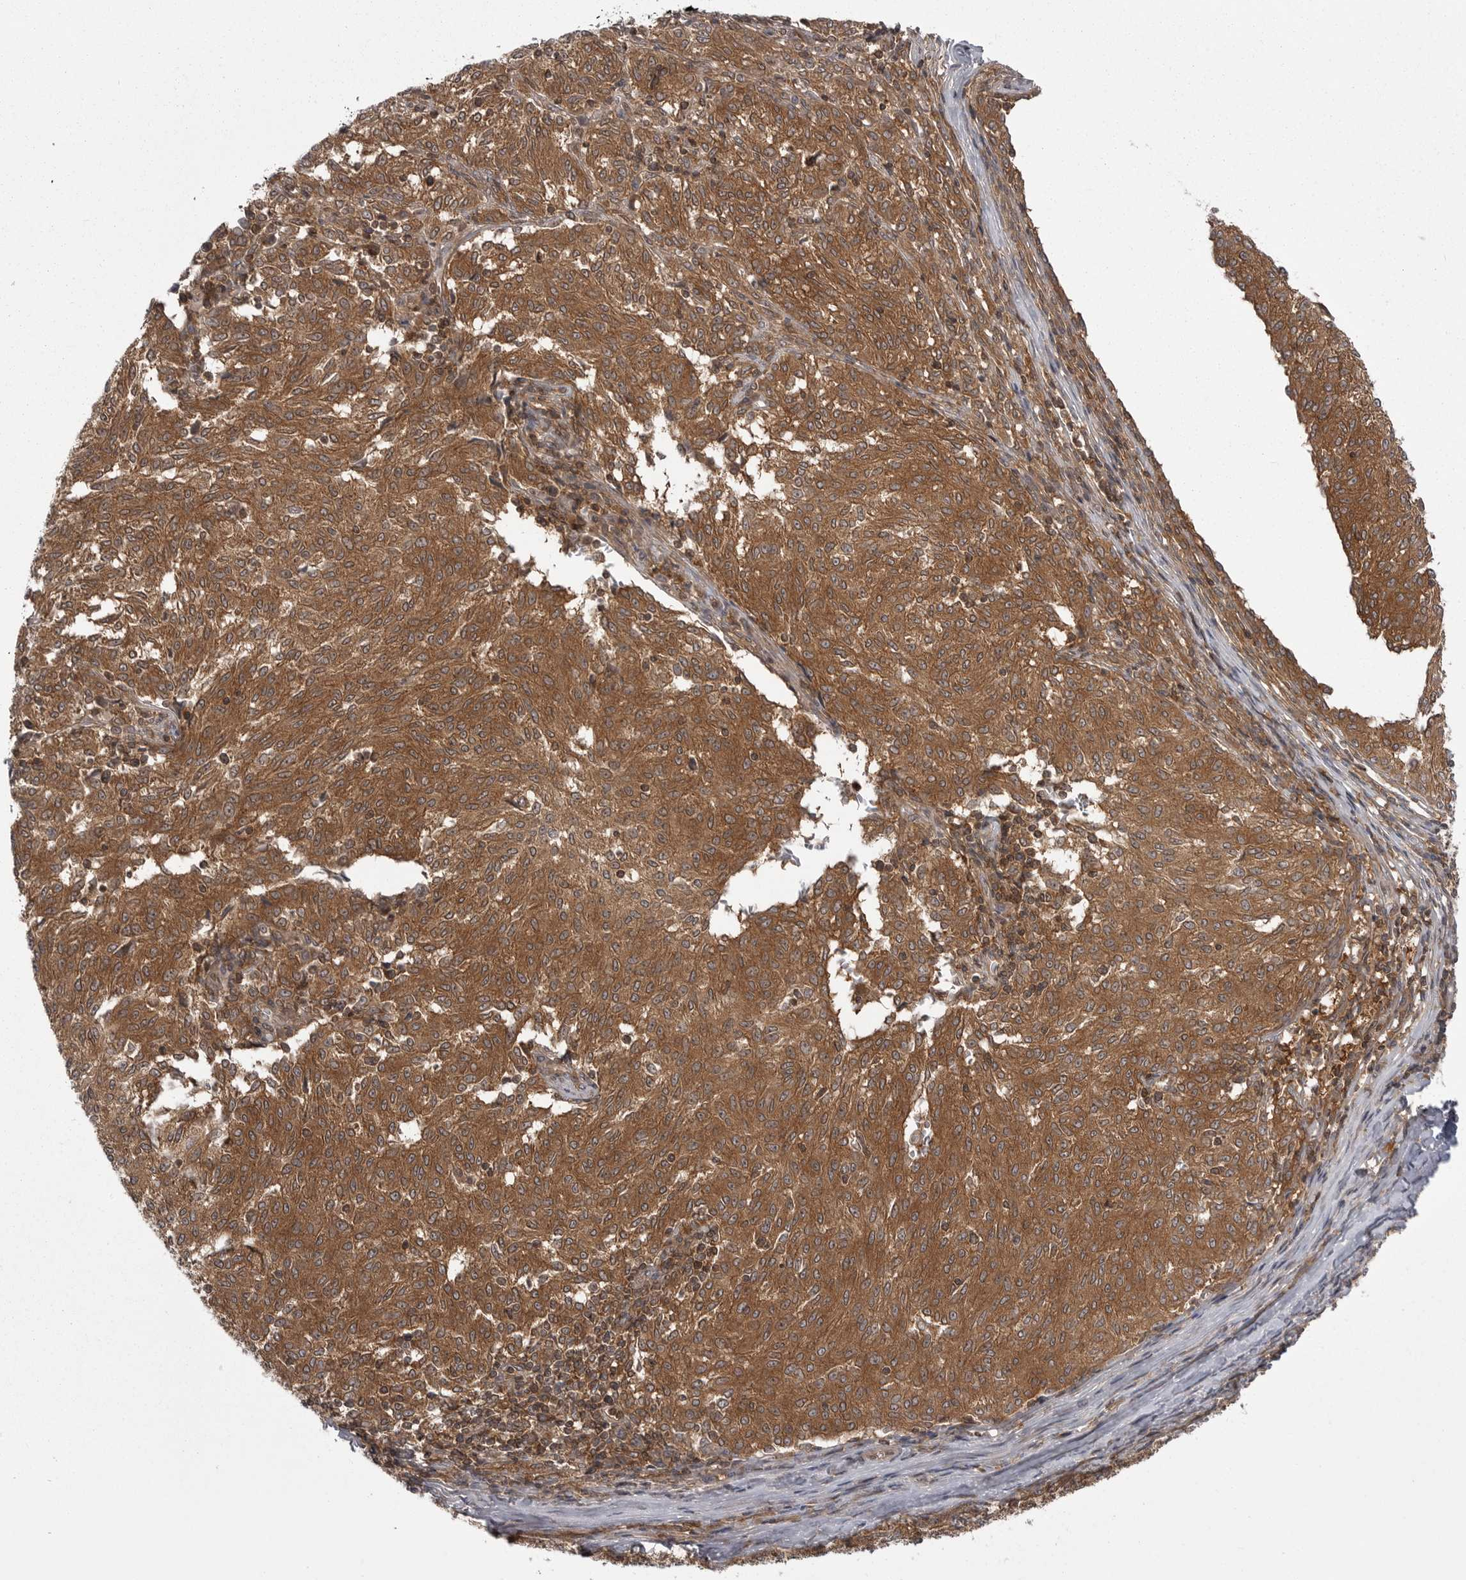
{"staining": {"intensity": "strong", "quantity": ">75%", "location": "cytoplasmic/membranous"}, "tissue": "melanoma", "cell_type": "Tumor cells", "image_type": "cancer", "snomed": [{"axis": "morphology", "description": "Malignant melanoma, NOS"}, {"axis": "topography", "description": "Skin"}], "caption": "A high-resolution photomicrograph shows IHC staining of melanoma, which reveals strong cytoplasmic/membranous positivity in about >75% of tumor cells.", "gene": "STK24", "patient": {"sex": "female", "age": 72}}